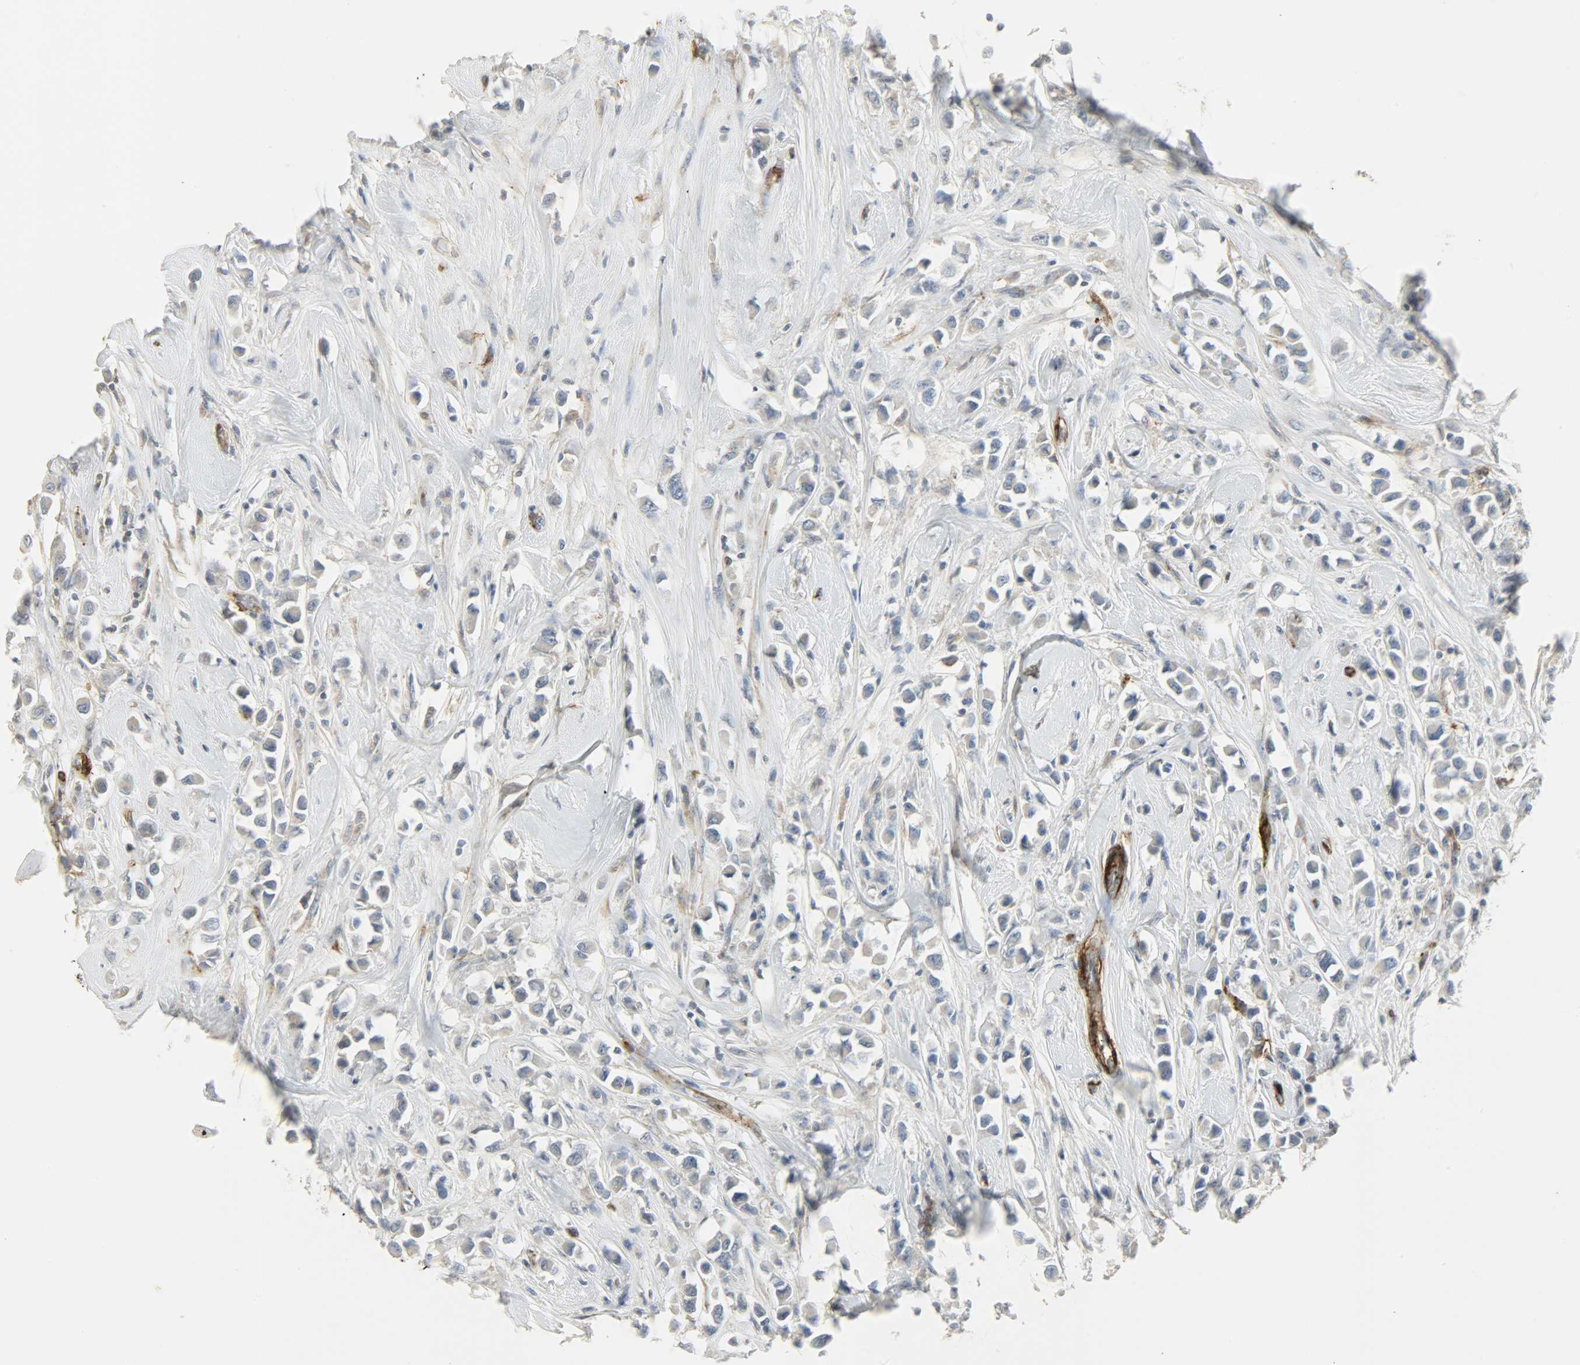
{"staining": {"intensity": "negative", "quantity": "none", "location": "none"}, "tissue": "breast cancer", "cell_type": "Tumor cells", "image_type": "cancer", "snomed": [{"axis": "morphology", "description": "Duct carcinoma"}, {"axis": "topography", "description": "Breast"}], "caption": "The micrograph exhibits no staining of tumor cells in invasive ductal carcinoma (breast). The staining is performed using DAB brown chromogen with nuclei counter-stained in using hematoxylin.", "gene": "ENPEP", "patient": {"sex": "female", "age": 61}}